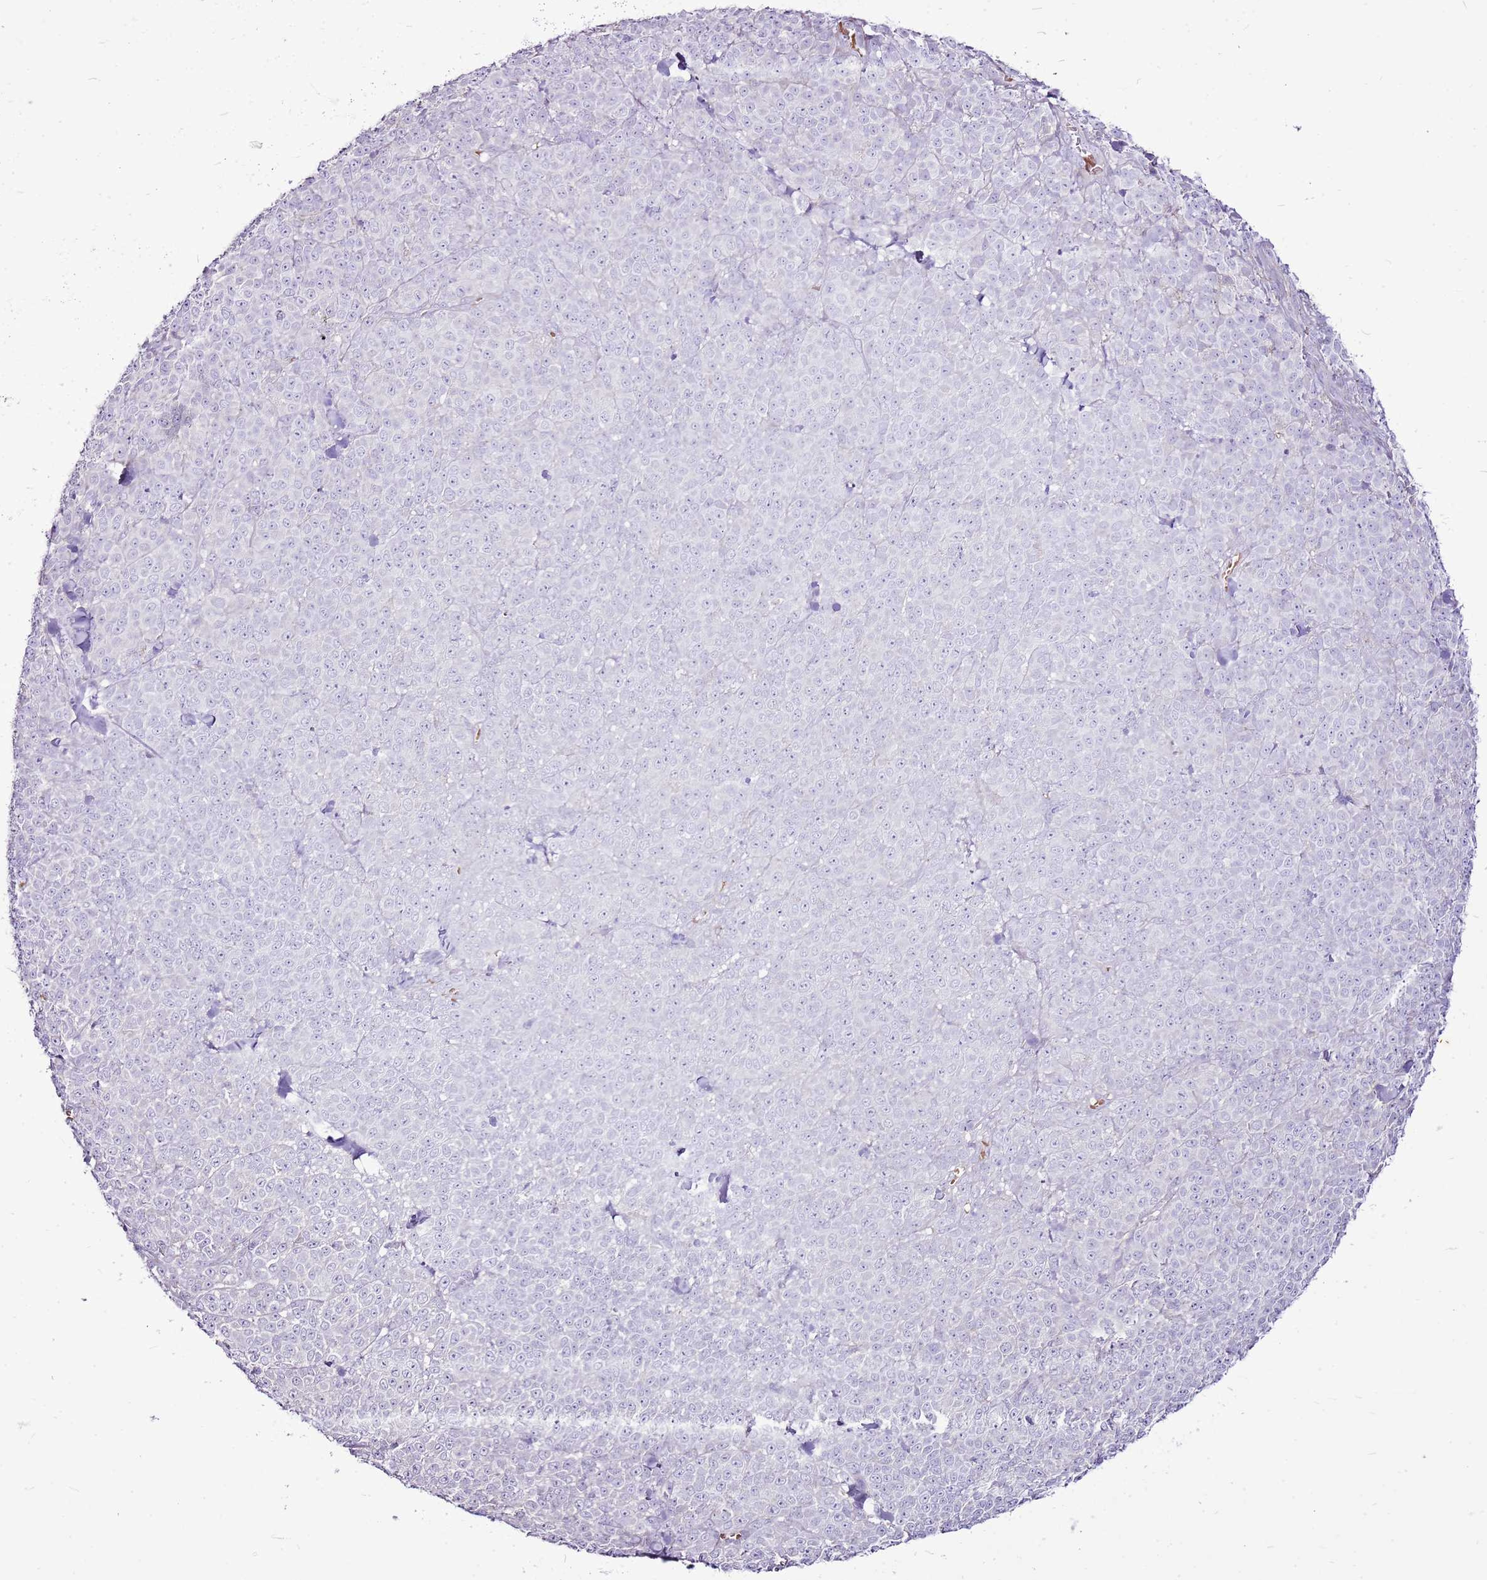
{"staining": {"intensity": "negative", "quantity": "none", "location": "none"}, "tissue": "melanoma", "cell_type": "Tumor cells", "image_type": "cancer", "snomed": [{"axis": "morphology", "description": "Normal tissue, NOS"}, {"axis": "morphology", "description": "Malignant melanoma, NOS"}, {"axis": "topography", "description": "Skin"}], "caption": "Tumor cells are negative for brown protein staining in melanoma.", "gene": "CHAC2", "patient": {"sex": "female", "age": 34}}